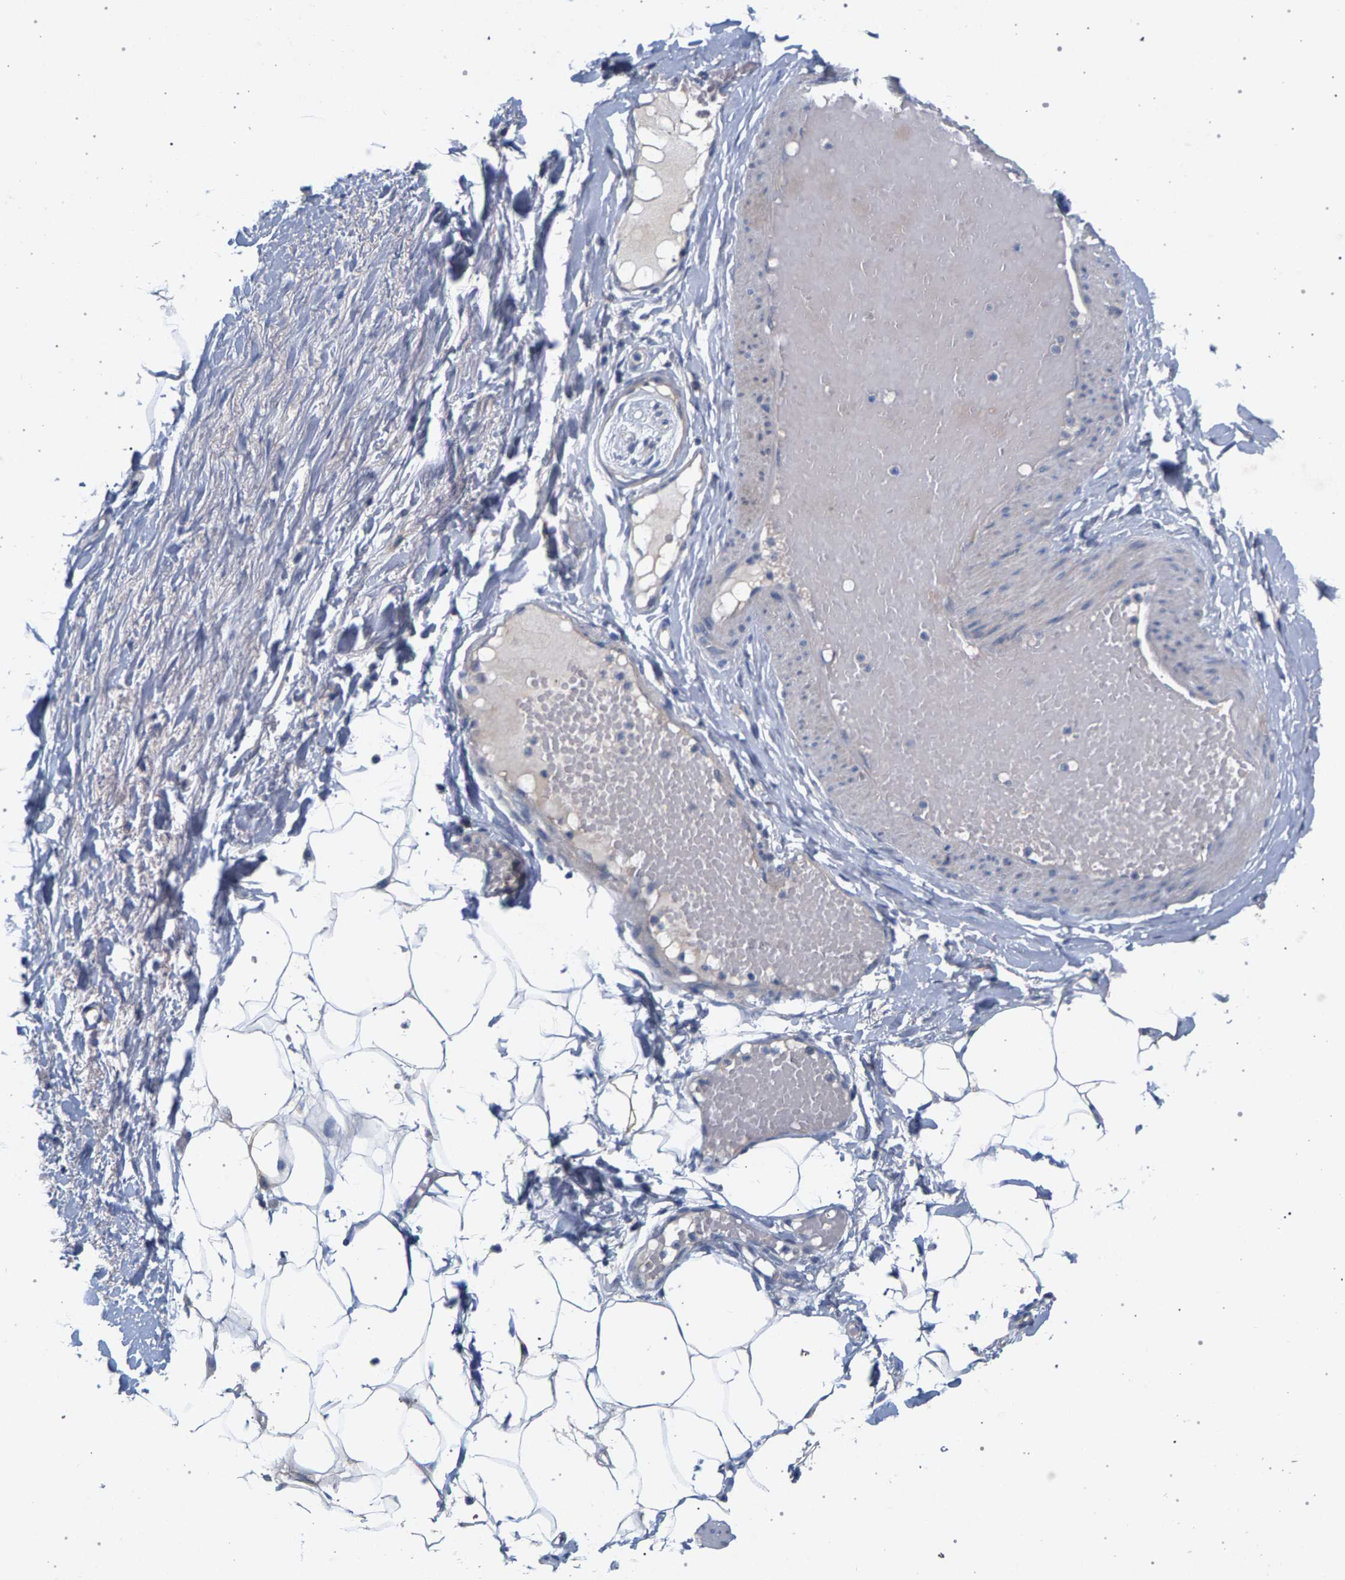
{"staining": {"intensity": "negative", "quantity": "none", "location": "none"}, "tissue": "adipose tissue", "cell_type": "Adipocytes", "image_type": "normal", "snomed": [{"axis": "morphology", "description": "Normal tissue, NOS"}, {"axis": "topography", "description": "Soft tissue"}], "caption": "Adipose tissue stained for a protein using immunohistochemistry displays no positivity adipocytes.", "gene": "MAMDC2", "patient": {"sex": "male", "age": 72}}